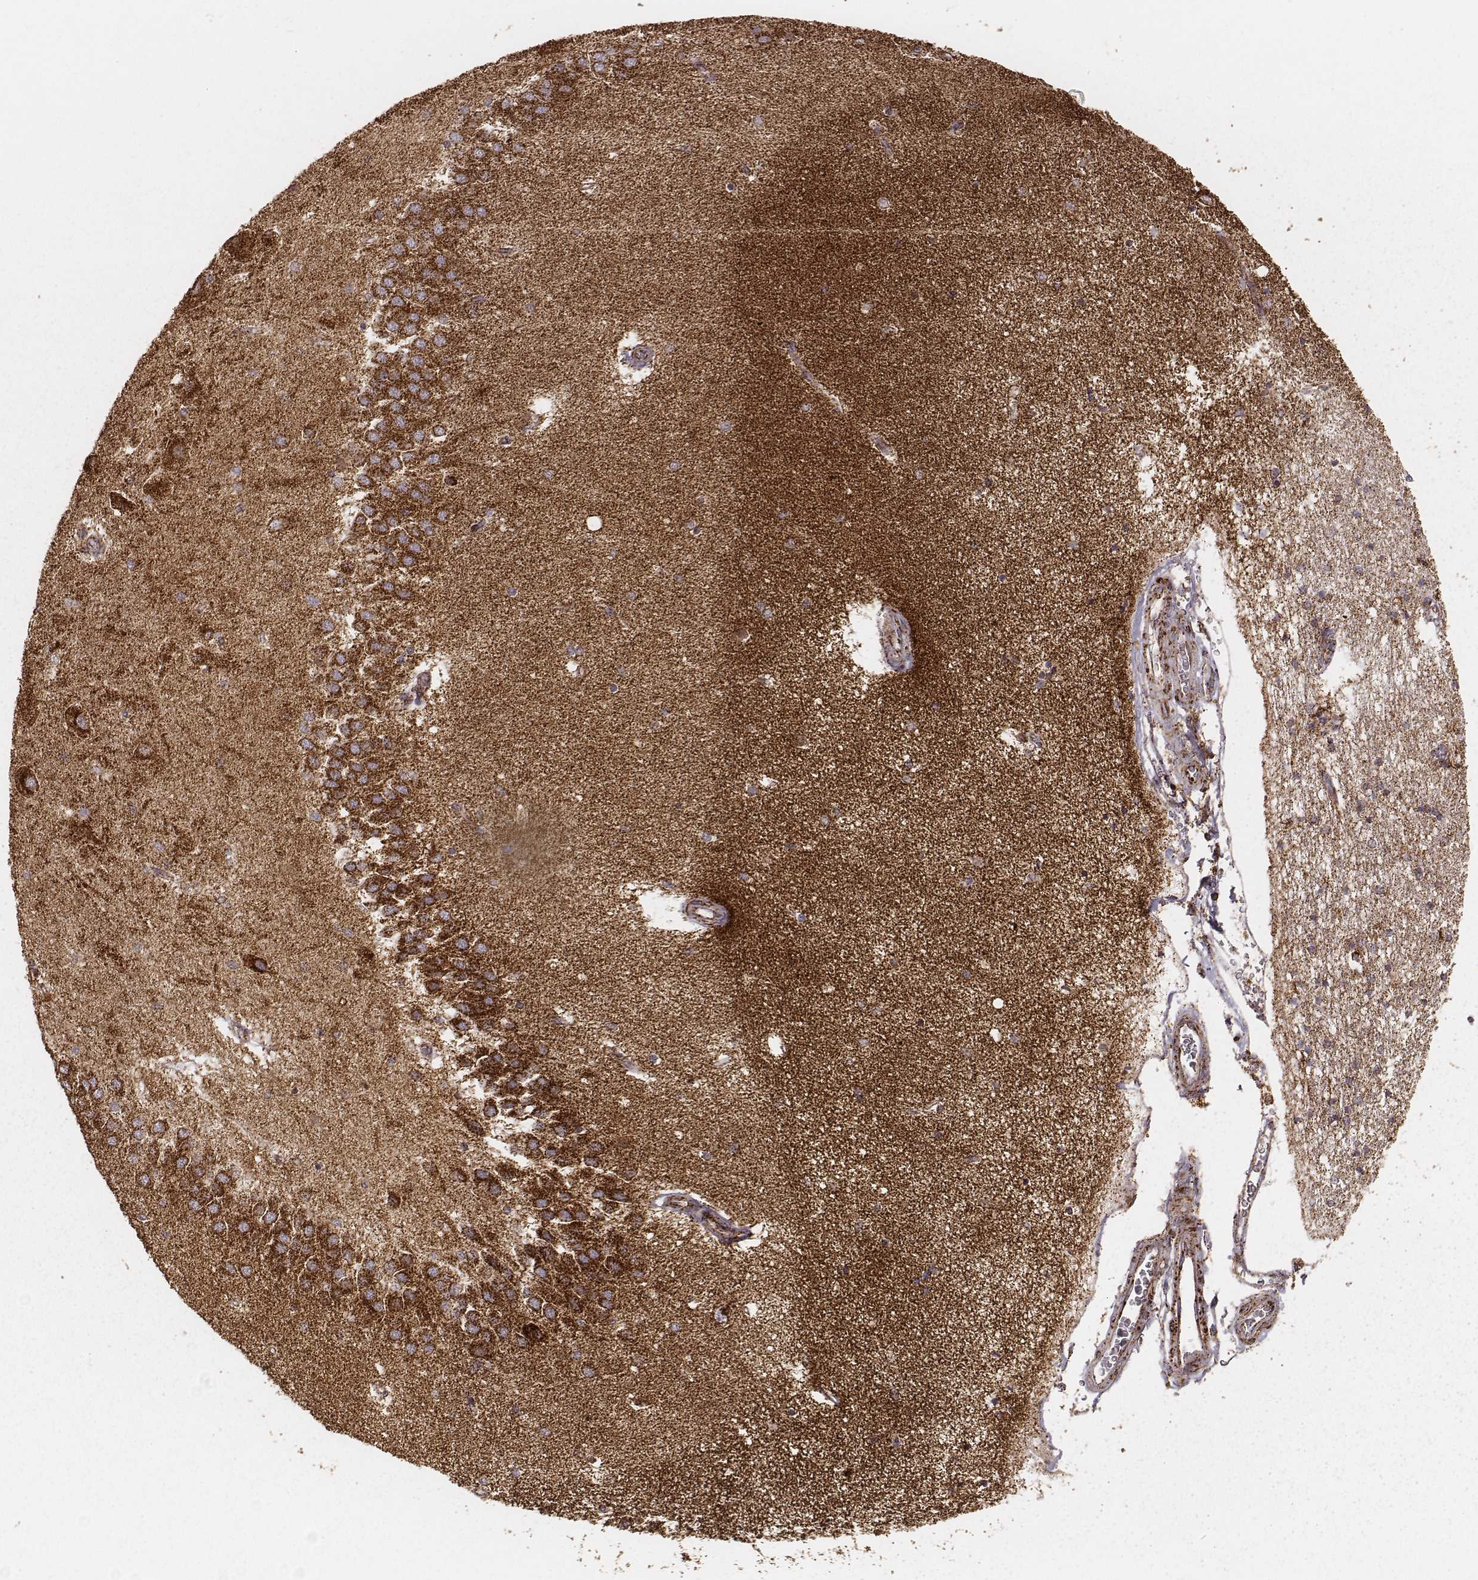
{"staining": {"intensity": "moderate", "quantity": ">75%", "location": "cytoplasmic/membranous"}, "tissue": "hippocampus", "cell_type": "Glial cells", "image_type": "normal", "snomed": [{"axis": "morphology", "description": "Normal tissue, NOS"}, {"axis": "topography", "description": "Hippocampus"}], "caption": "Immunohistochemistry (IHC) of benign human hippocampus displays medium levels of moderate cytoplasmic/membranous positivity in about >75% of glial cells.", "gene": "CS", "patient": {"sex": "female", "age": 54}}